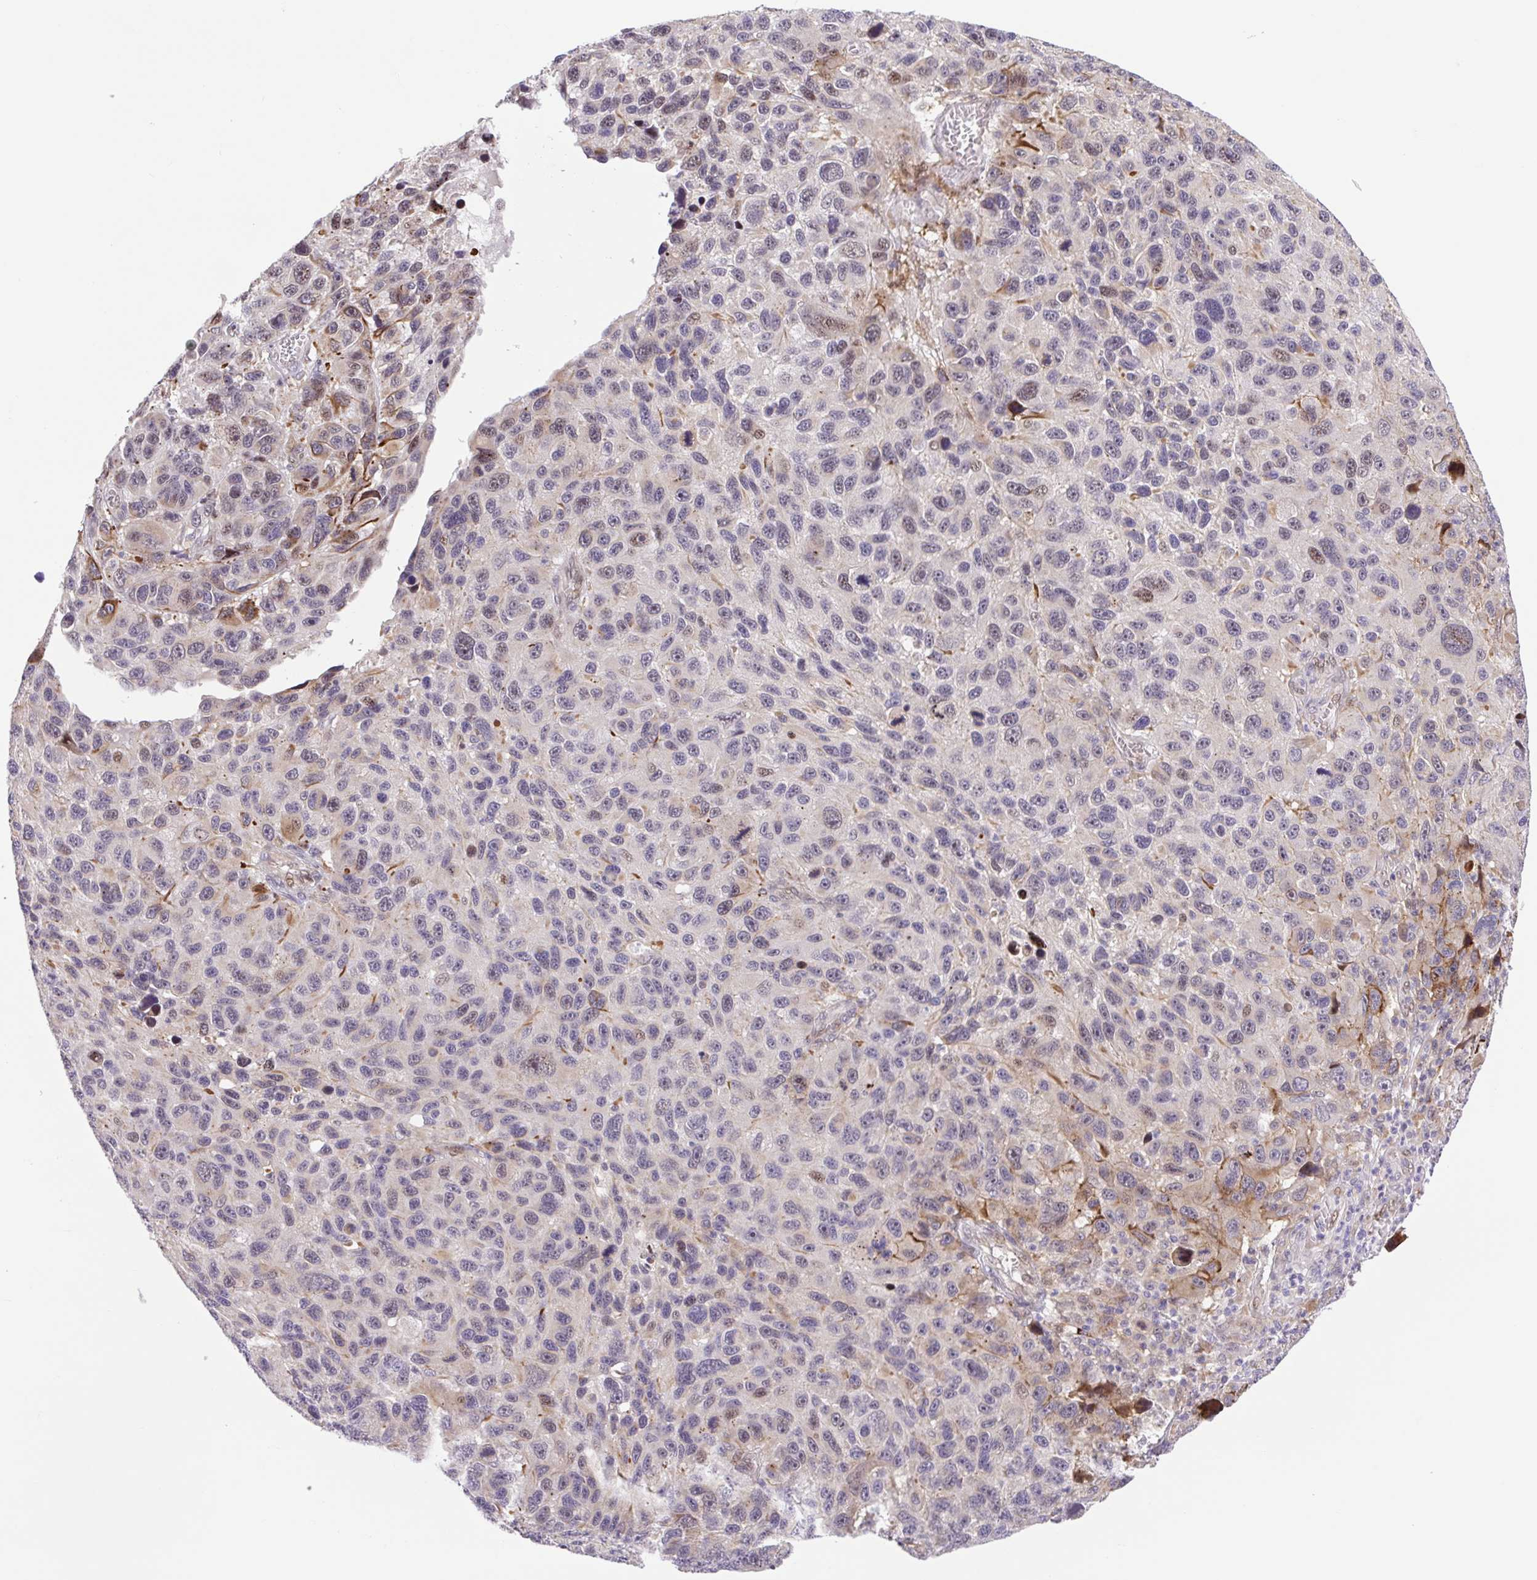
{"staining": {"intensity": "moderate", "quantity": "25%-75%", "location": "nuclear"}, "tissue": "melanoma", "cell_type": "Tumor cells", "image_type": "cancer", "snomed": [{"axis": "morphology", "description": "Malignant melanoma, NOS"}, {"axis": "topography", "description": "Skin"}], "caption": "Approximately 25%-75% of tumor cells in malignant melanoma exhibit moderate nuclear protein positivity as visualized by brown immunohistochemical staining.", "gene": "ERG", "patient": {"sex": "male", "age": 53}}